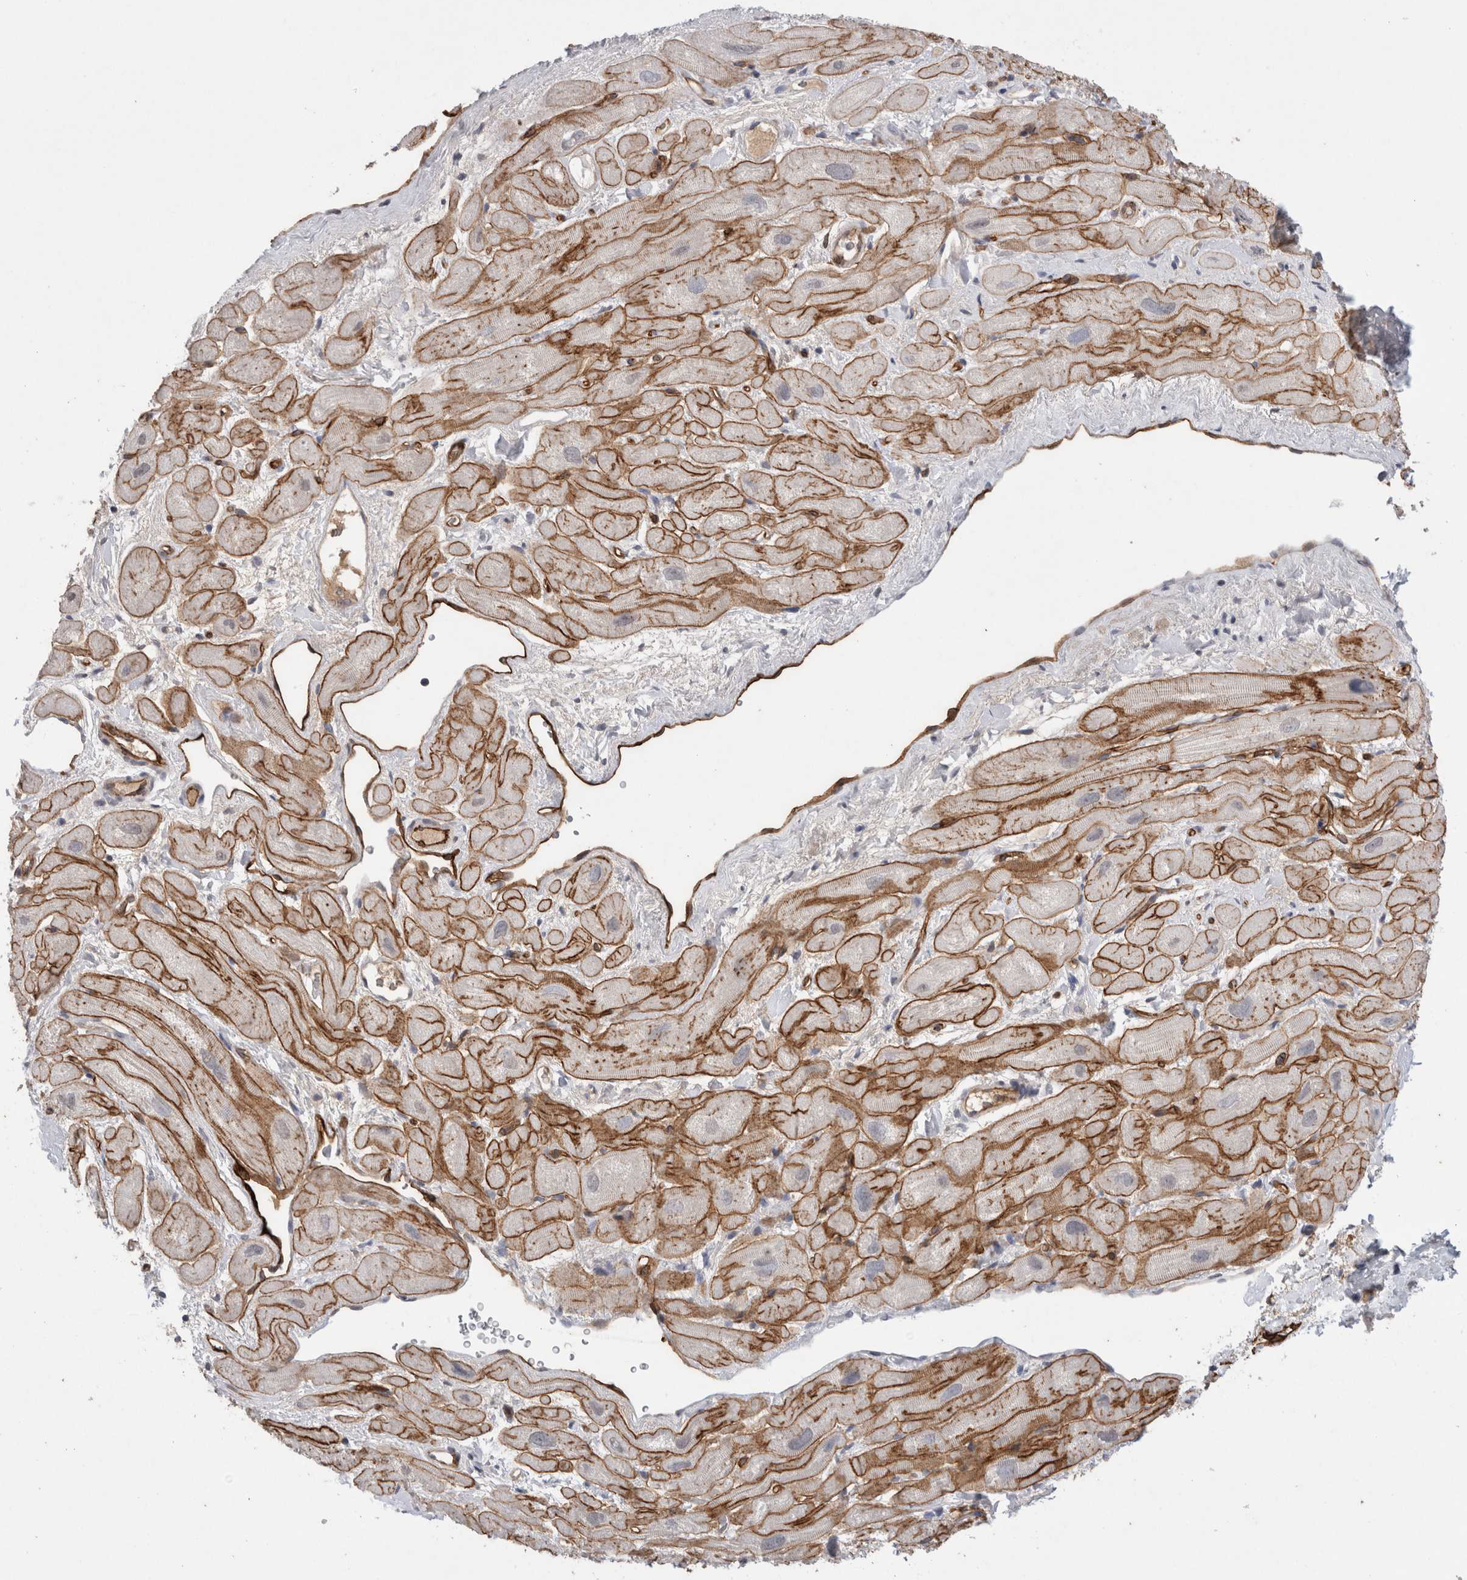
{"staining": {"intensity": "moderate", "quantity": ">75%", "location": "cytoplasmic/membranous"}, "tissue": "heart muscle", "cell_type": "Cardiomyocytes", "image_type": "normal", "snomed": [{"axis": "morphology", "description": "Normal tissue, NOS"}, {"axis": "topography", "description": "Heart"}], "caption": "Immunohistochemical staining of normal human heart muscle demonstrates medium levels of moderate cytoplasmic/membranous expression in approximately >75% of cardiomyocytes. The staining was performed using DAB to visualize the protein expression in brown, while the nuclei were stained in blue with hematoxylin (Magnification: 20x).", "gene": "CDH13", "patient": {"sex": "male", "age": 49}}